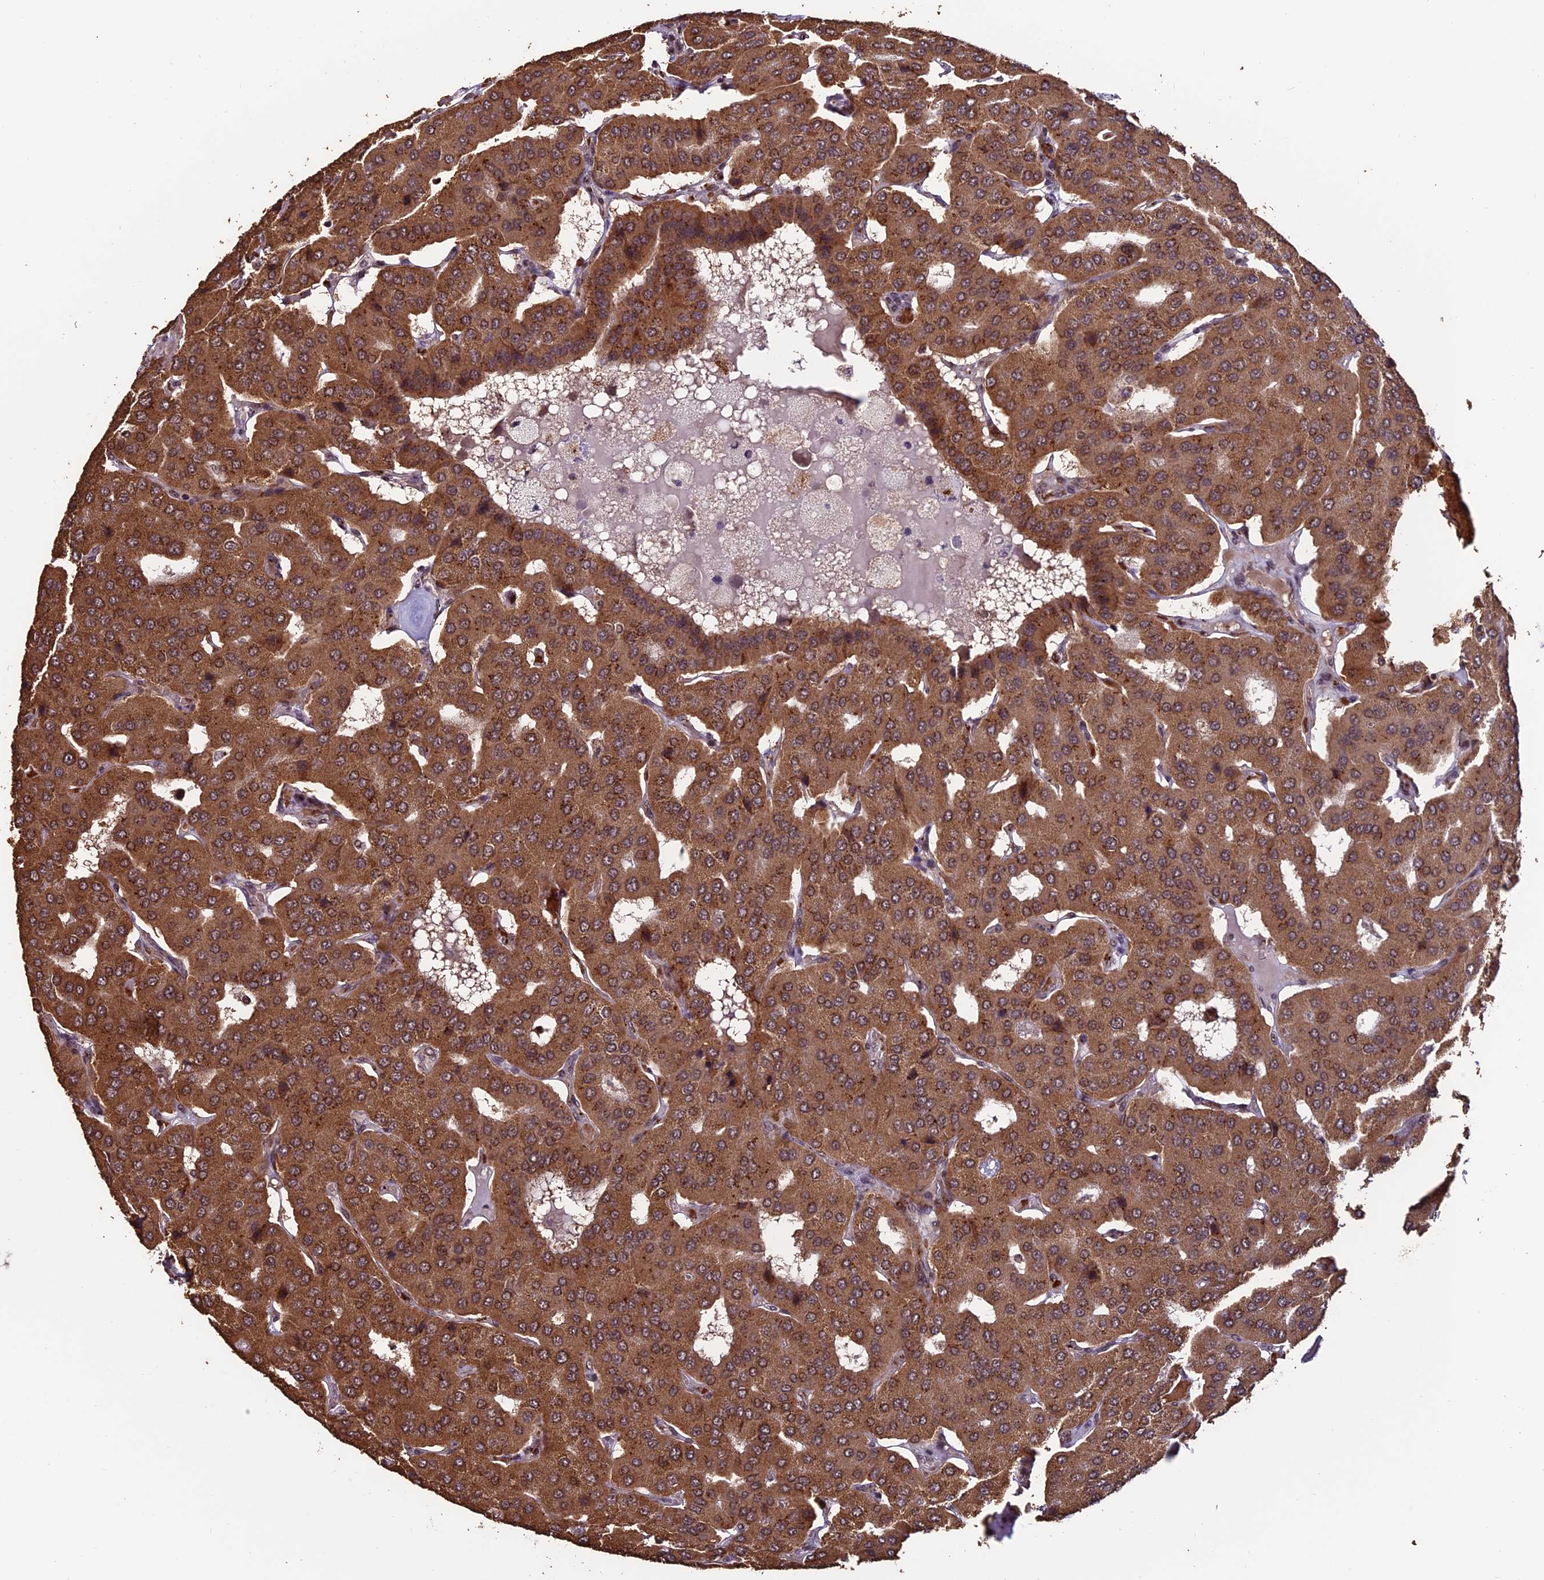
{"staining": {"intensity": "moderate", "quantity": ">75%", "location": "cytoplasmic/membranous"}, "tissue": "parathyroid gland", "cell_type": "Glandular cells", "image_type": "normal", "snomed": [{"axis": "morphology", "description": "Normal tissue, NOS"}, {"axis": "morphology", "description": "Adenoma, NOS"}, {"axis": "topography", "description": "Parathyroid gland"}], "caption": "This photomicrograph displays normal parathyroid gland stained with immunohistochemistry (IHC) to label a protein in brown. The cytoplasmic/membranous of glandular cells show moderate positivity for the protein. Nuclei are counter-stained blue.", "gene": "CABIN1", "patient": {"sex": "female", "age": 86}}